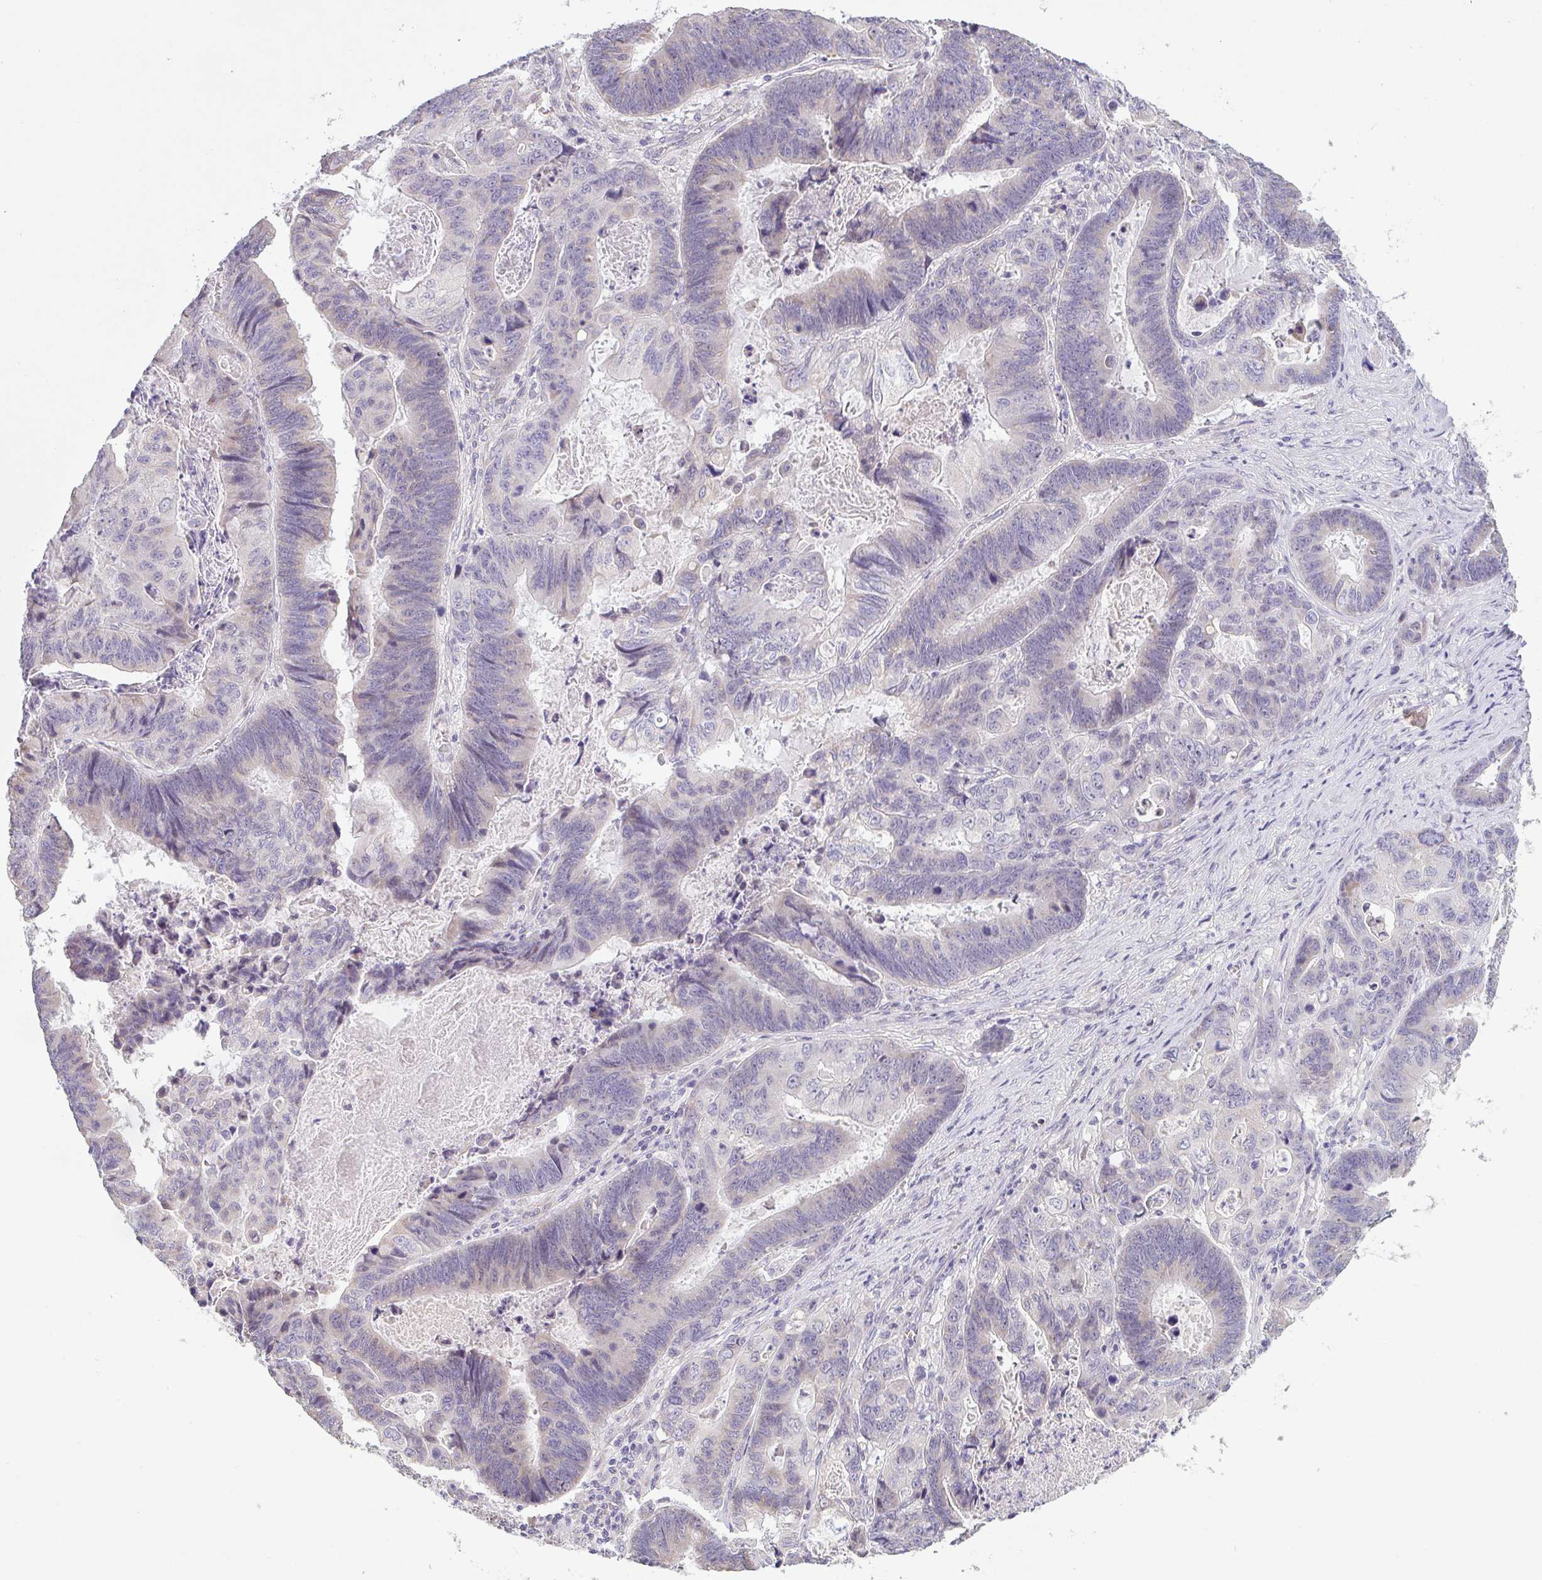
{"staining": {"intensity": "weak", "quantity": "<25%", "location": "cytoplasmic/membranous"}, "tissue": "lung cancer", "cell_type": "Tumor cells", "image_type": "cancer", "snomed": [{"axis": "morphology", "description": "Aneuploidy"}, {"axis": "morphology", "description": "Adenocarcinoma, NOS"}, {"axis": "morphology", "description": "Adenocarcinoma primary or metastatic"}, {"axis": "topography", "description": "Lung"}], "caption": "This is an immunohistochemistry (IHC) image of human lung adenocarcinoma. There is no positivity in tumor cells.", "gene": "CACNA1S", "patient": {"sex": "female", "age": 75}}